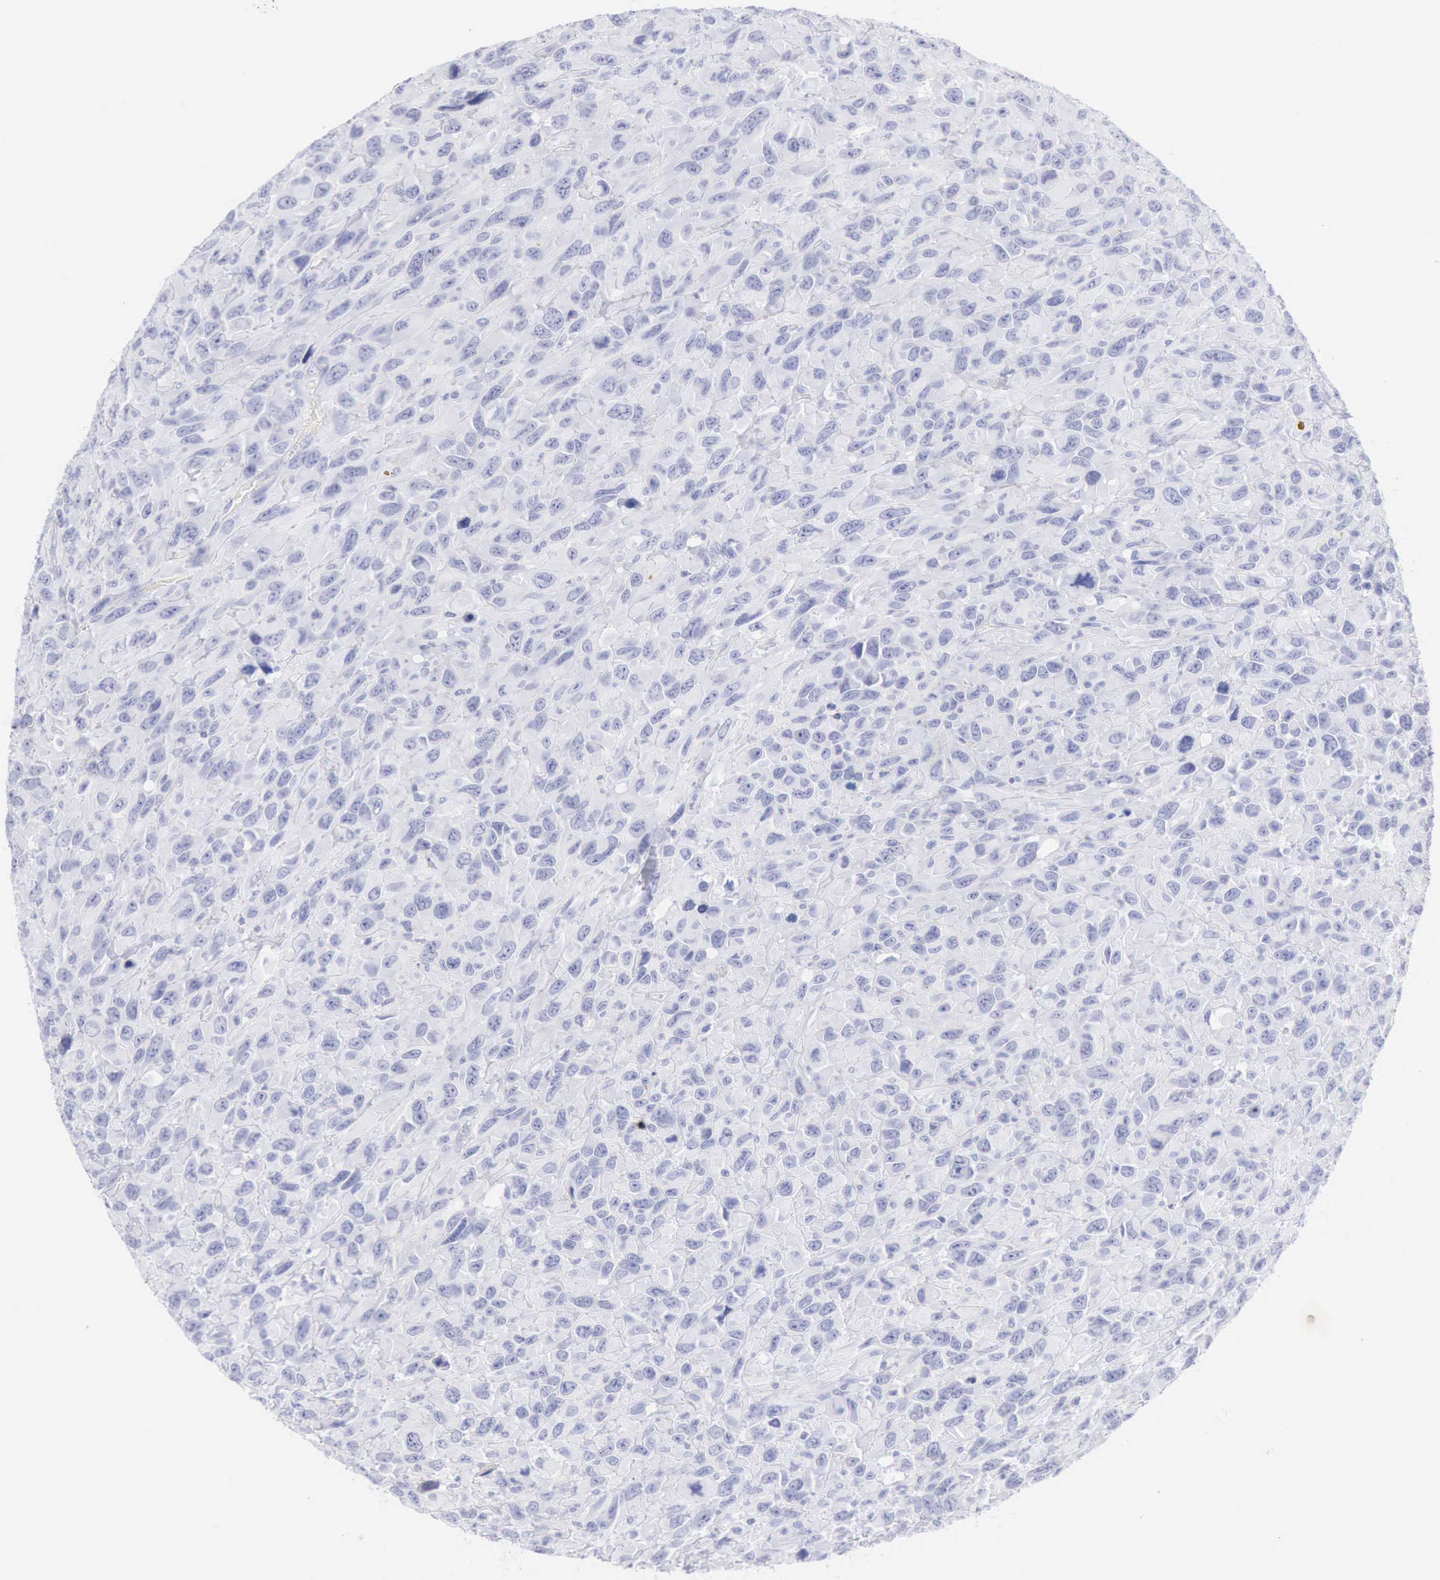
{"staining": {"intensity": "negative", "quantity": "none", "location": "none"}, "tissue": "renal cancer", "cell_type": "Tumor cells", "image_type": "cancer", "snomed": [{"axis": "morphology", "description": "Adenocarcinoma, NOS"}, {"axis": "topography", "description": "Kidney"}], "caption": "Tumor cells are negative for protein expression in human renal adenocarcinoma.", "gene": "KRT10", "patient": {"sex": "male", "age": 79}}